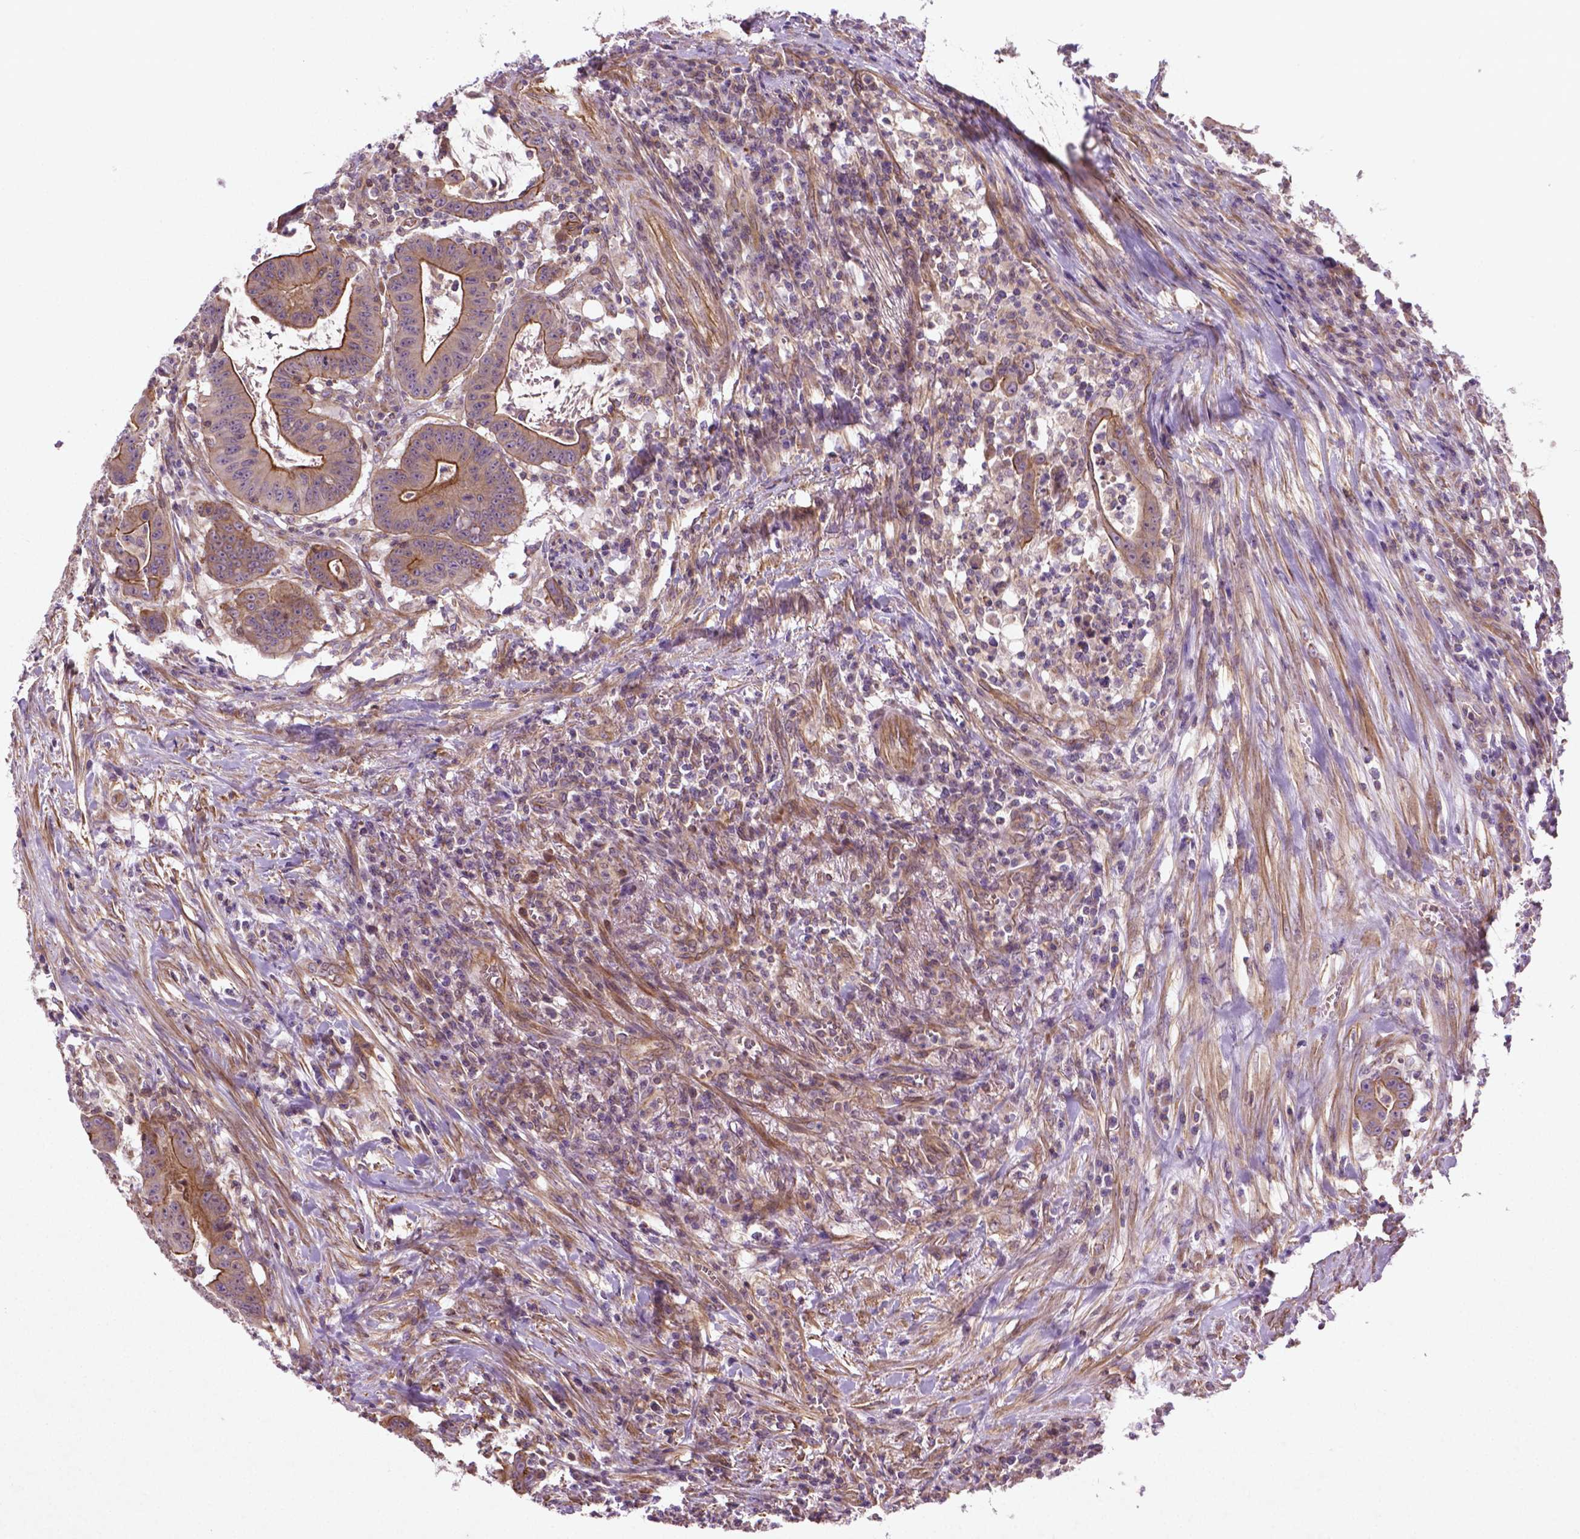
{"staining": {"intensity": "moderate", "quantity": "25%-75%", "location": "cytoplasmic/membranous"}, "tissue": "colorectal cancer", "cell_type": "Tumor cells", "image_type": "cancer", "snomed": [{"axis": "morphology", "description": "Adenocarcinoma, NOS"}, {"axis": "topography", "description": "Colon"}], "caption": "Protein expression analysis of human colorectal cancer (adenocarcinoma) reveals moderate cytoplasmic/membranous expression in about 25%-75% of tumor cells.", "gene": "TCHP", "patient": {"sex": "male", "age": 33}}